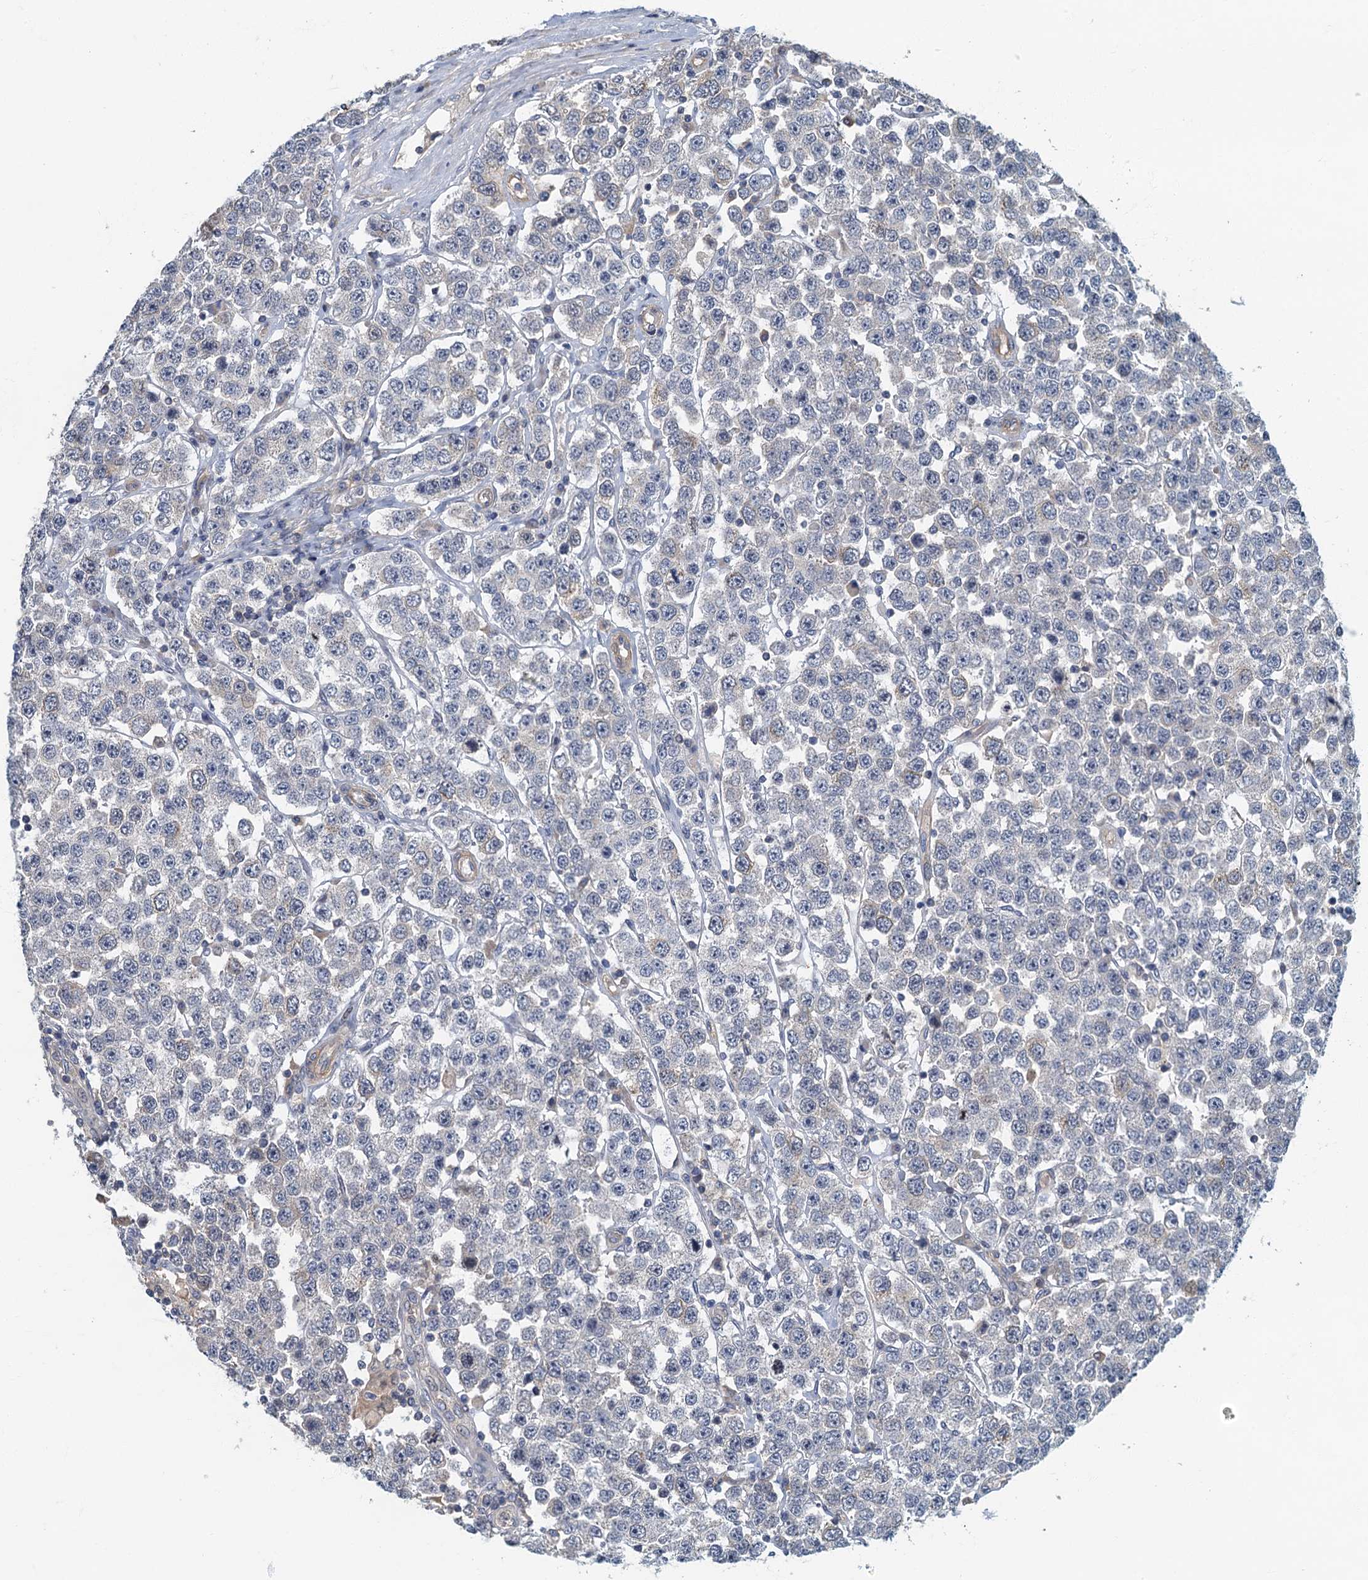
{"staining": {"intensity": "negative", "quantity": "none", "location": "none"}, "tissue": "testis cancer", "cell_type": "Tumor cells", "image_type": "cancer", "snomed": [{"axis": "morphology", "description": "Seminoma, NOS"}, {"axis": "topography", "description": "Testis"}], "caption": "High magnification brightfield microscopy of seminoma (testis) stained with DAB (3,3'-diaminobenzidine) (brown) and counterstained with hematoxylin (blue): tumor cells show no significant positivity.", "gene": "CKAP2L", "patient": {"sex": "male", "age": 28}}